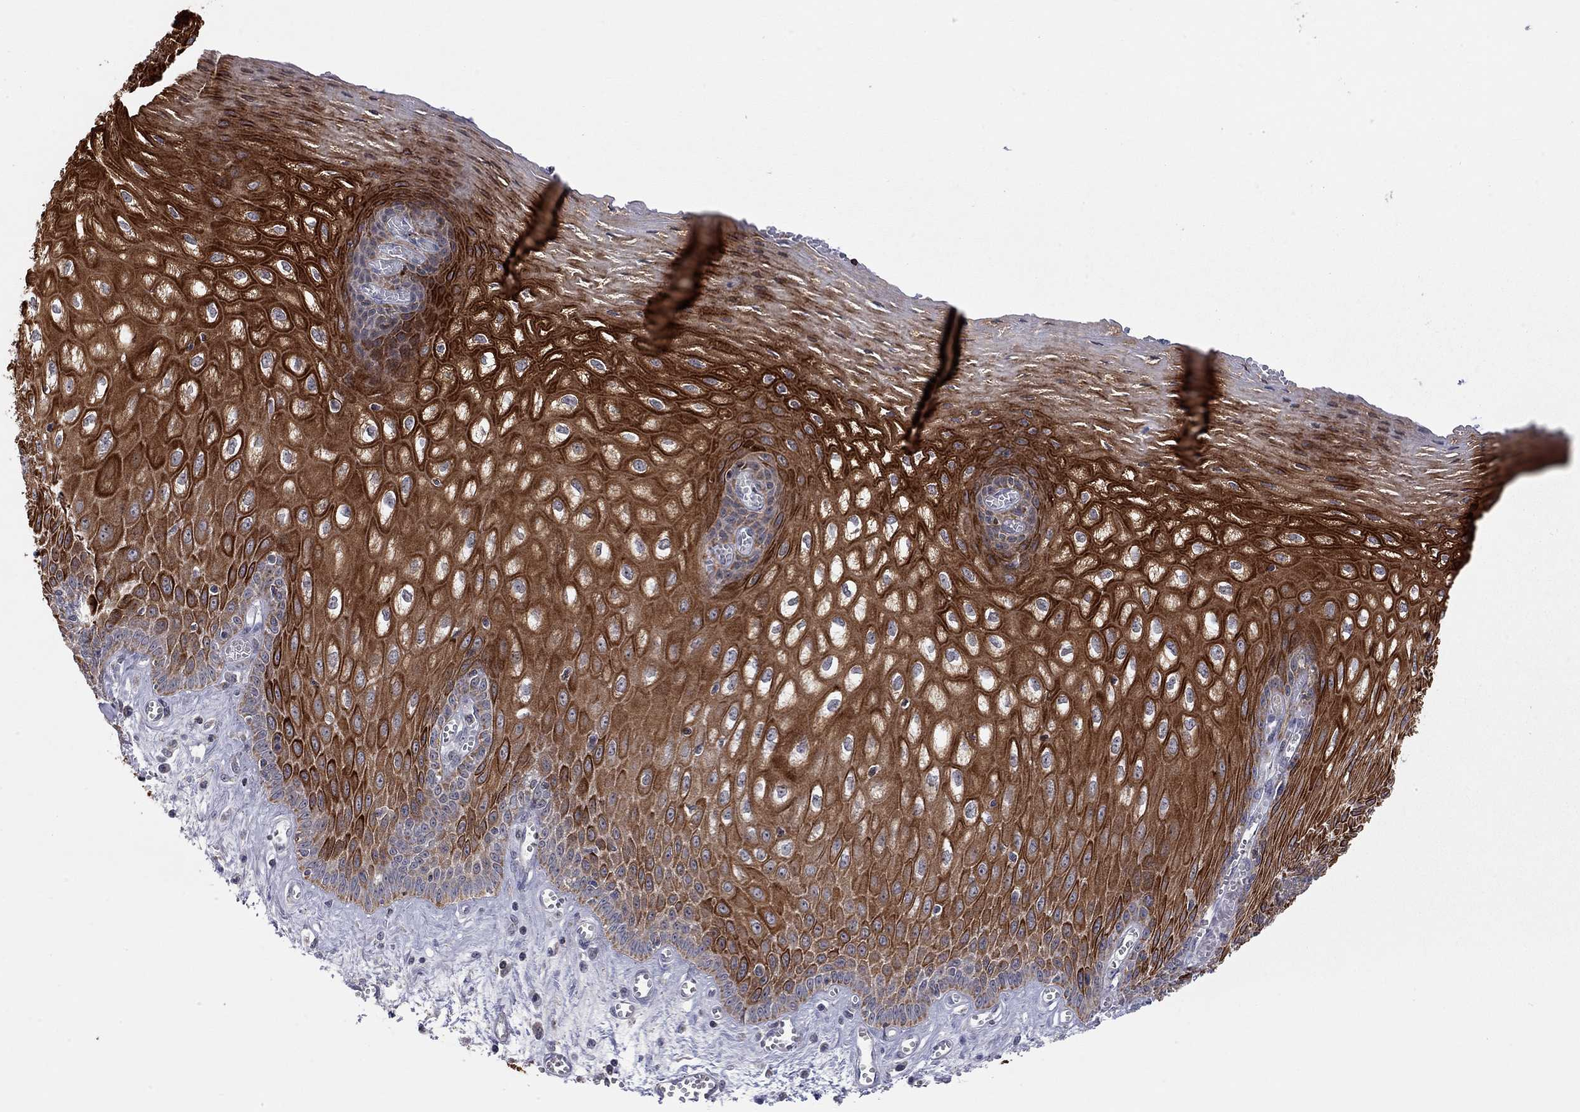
{"staining": {"intensity": "strong", "quantity": ">75%", "location": "cytoplasmic/membranous"}, "tissue": "esophagus", "cell_type": "Squamous epithelial cells", "image_type": "normal", "snomed": [{"axis": "morphology", "description": "Normal tissue, NOS"}, {"axis": "topography", "description": "Esophagus"}], "caption": "High-power microscopy captured an immunohistochemistry (IHC) image of benign esophagus, revealing strong cytoplasmic/membranous positivity in approximately >75% of squamous epithelial cells. The protein of interest is stained brown, and the nuclei are stained in blue (DAB IHC with brightfield microscopy, high magnification).", "gene": "IDS", "patient": {"sex": "male", "age": 58}}